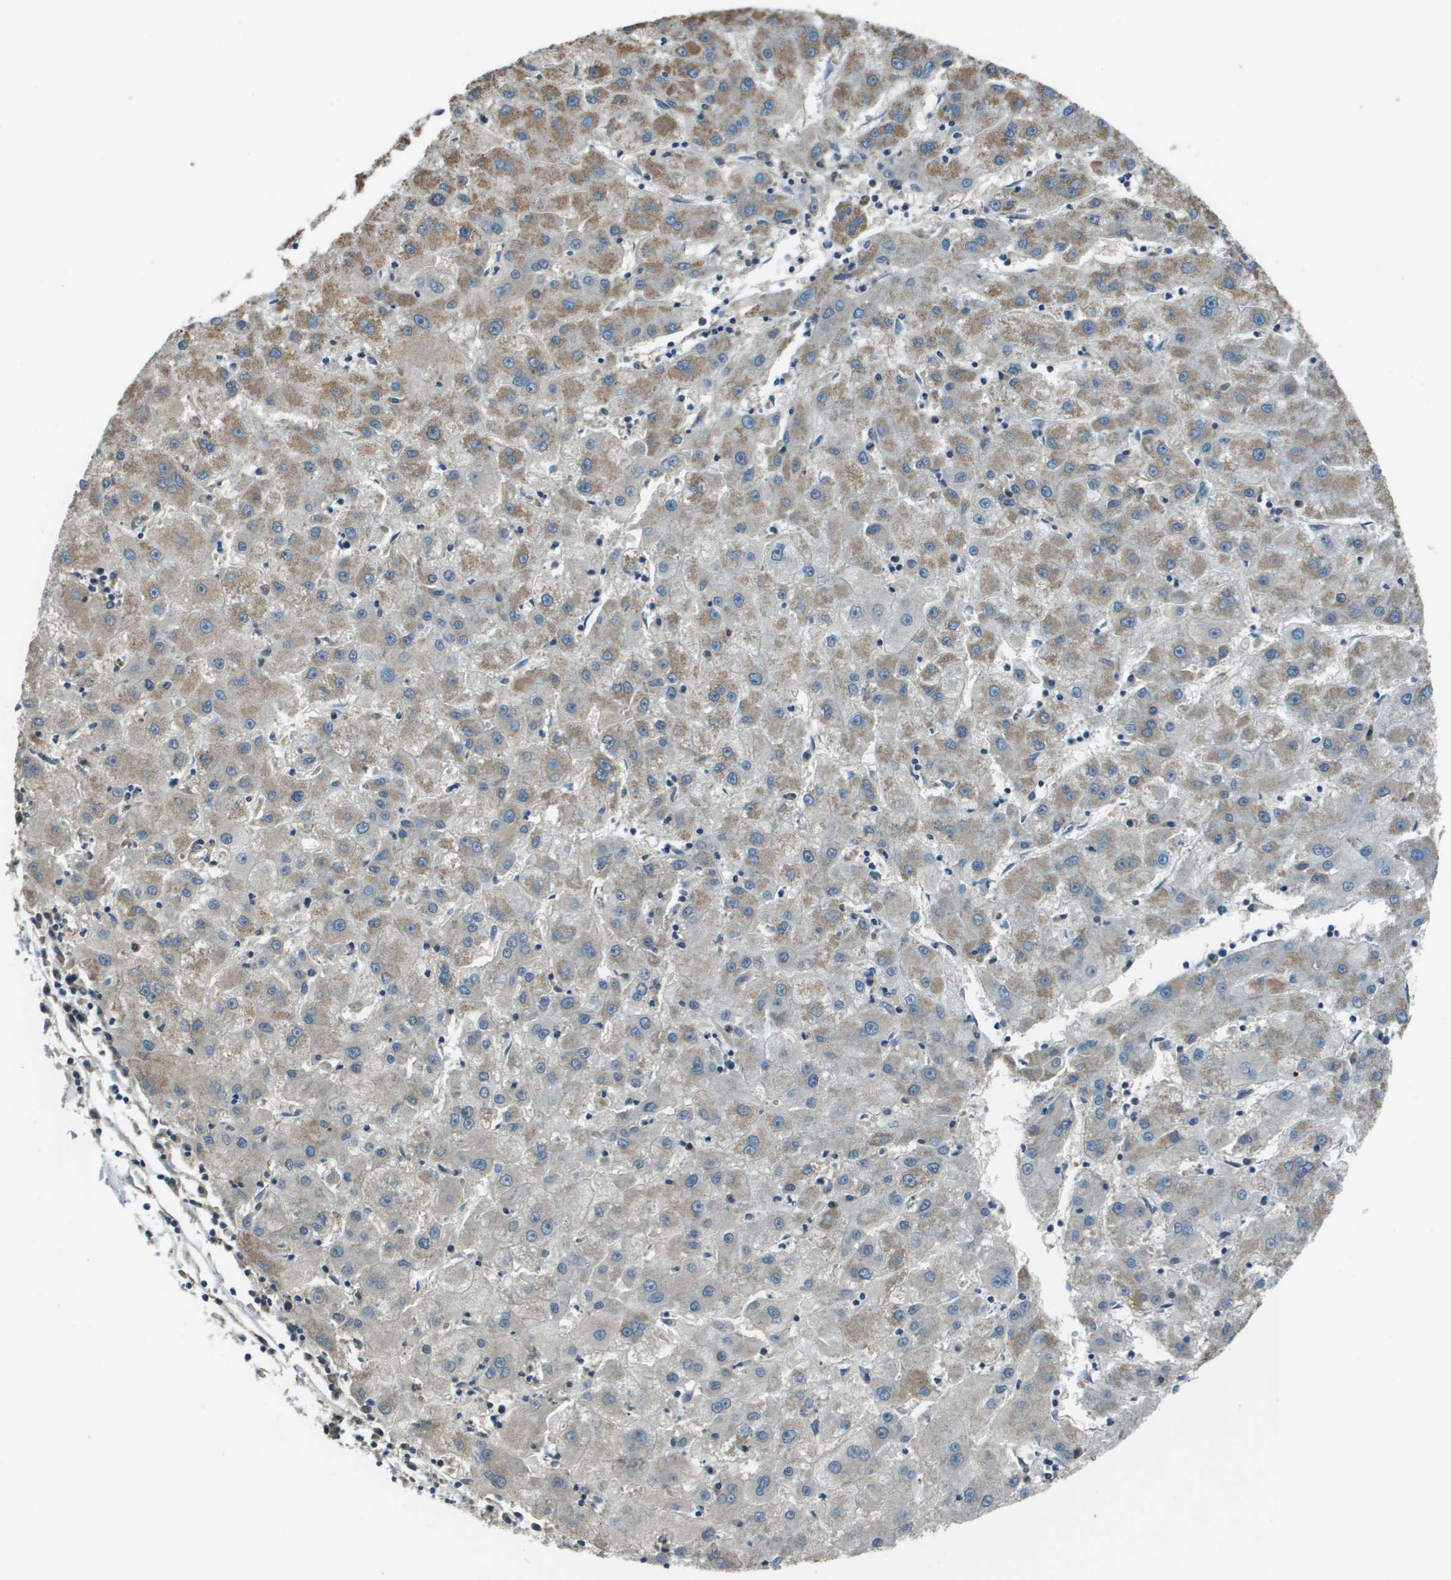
{"staining": {"intensity": "moderate", "quantity": "<25%", "location": "cytoplasmic/membranous"}, "tissue": "liver cancer", "cell_type": "Tumor cells", "image_type": "cancer", "snomed": [{"axis": "morphology", "description": "Carcinoma, Hepatocellular, NOS"}, {"axis": "topography", "description": "Liver"}], "caption": "This photomicrograph demonstrates liver cancer (hepatocellular carcinoma) stained with immunohistochemistry (IHC) to label a protein in brown. The cytoplasmic/membranous of tumor cells show moderate positivity for the protein. Nuclei are counter-stained blue.", "gene": "TMEM51", "patient": {"sex": "male", "age": 72}}